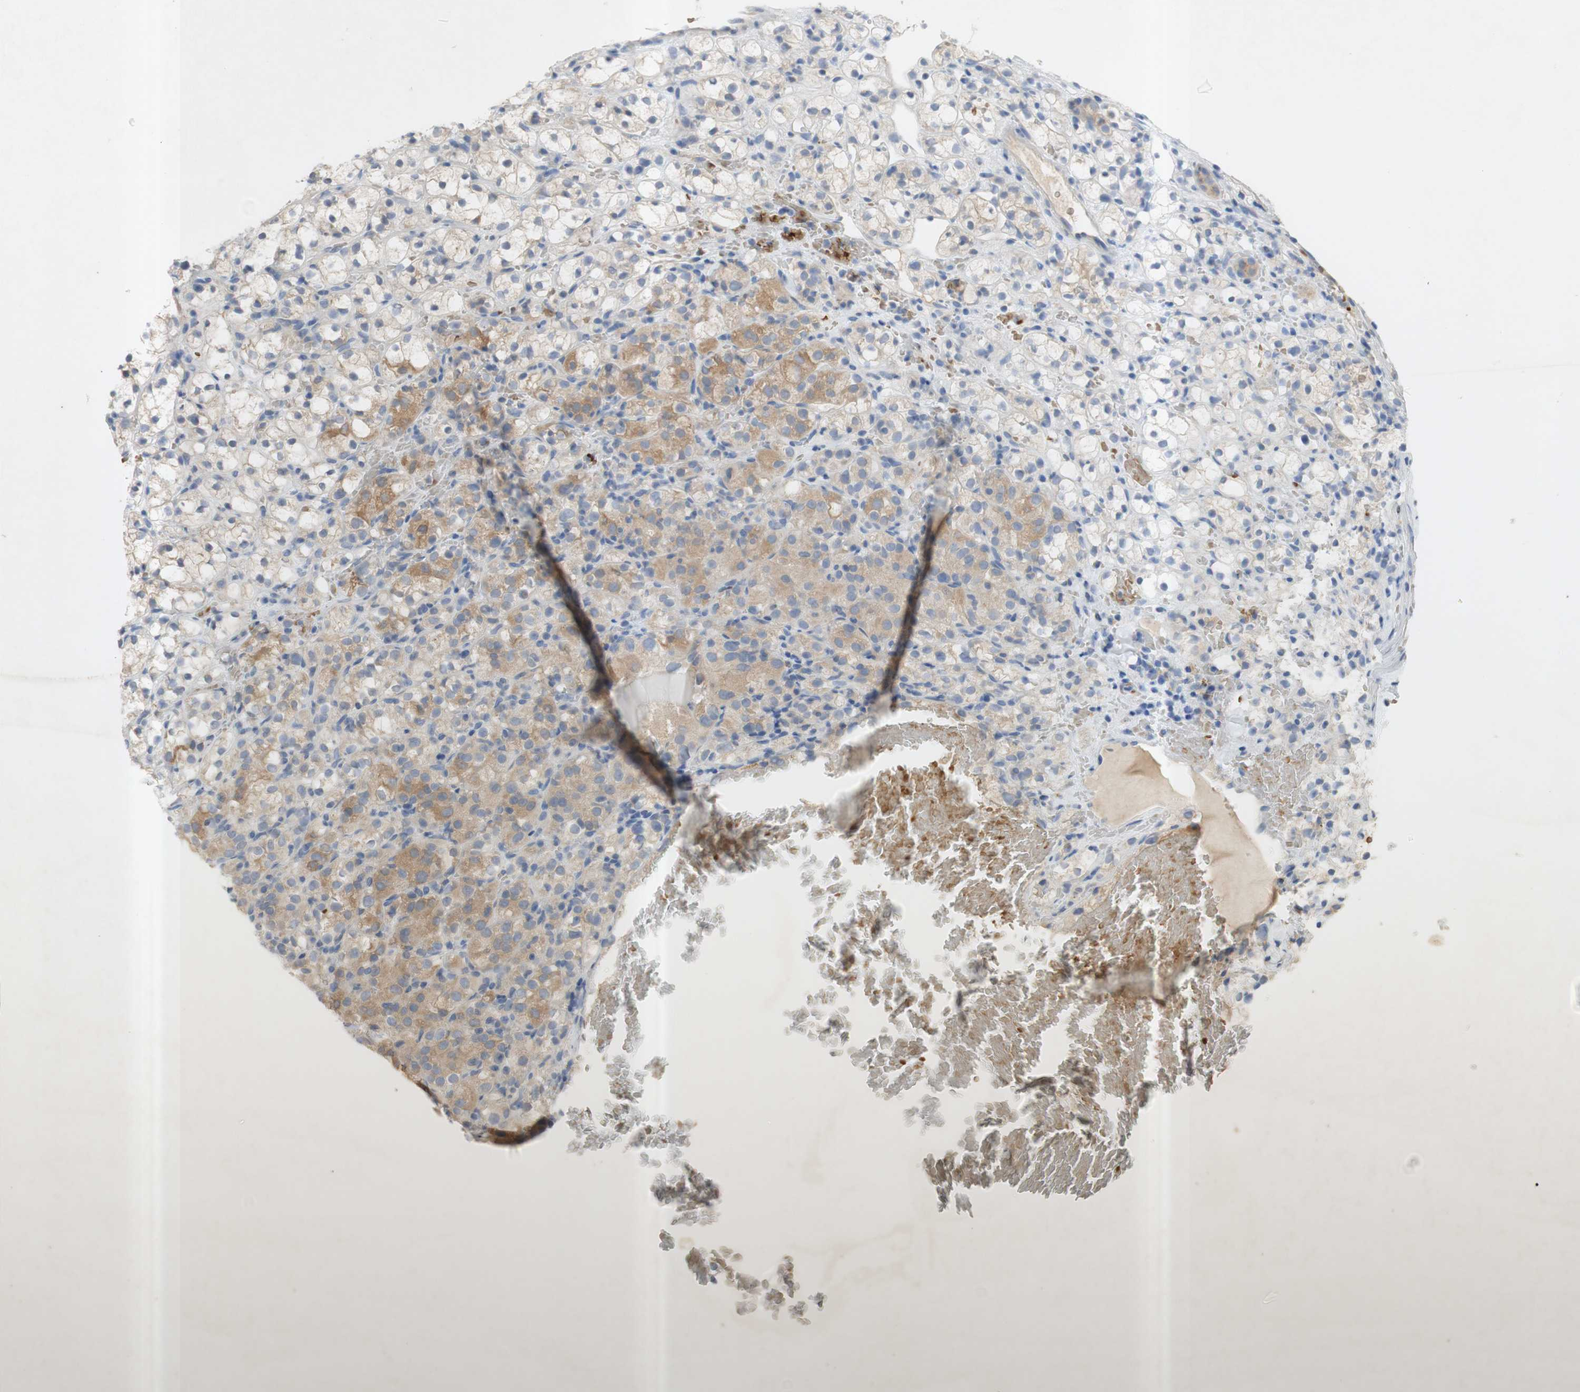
{"staining": {"intensity": "weak", "quantity": "25%-75%", "location": "cytoplasmic/membranous"}, "tissue": "renal cancer", "cell_type": "Tumor cells", "image_type": "cancer", "snomed": [{"axis": "morphology", "description": "Adenocarcinoma, NOS"}, {"axis": "topography", "description": "Kidney"}], "caption": "A brown stain highlights weak cytoplasmic/membranous expression of a protein in renal adenocarcinoma tumor cells. (DAB IHC with brightfield microscopy, high magnification).", "gene": "EPO", "patient": {"sex": "male", "age": 61}}